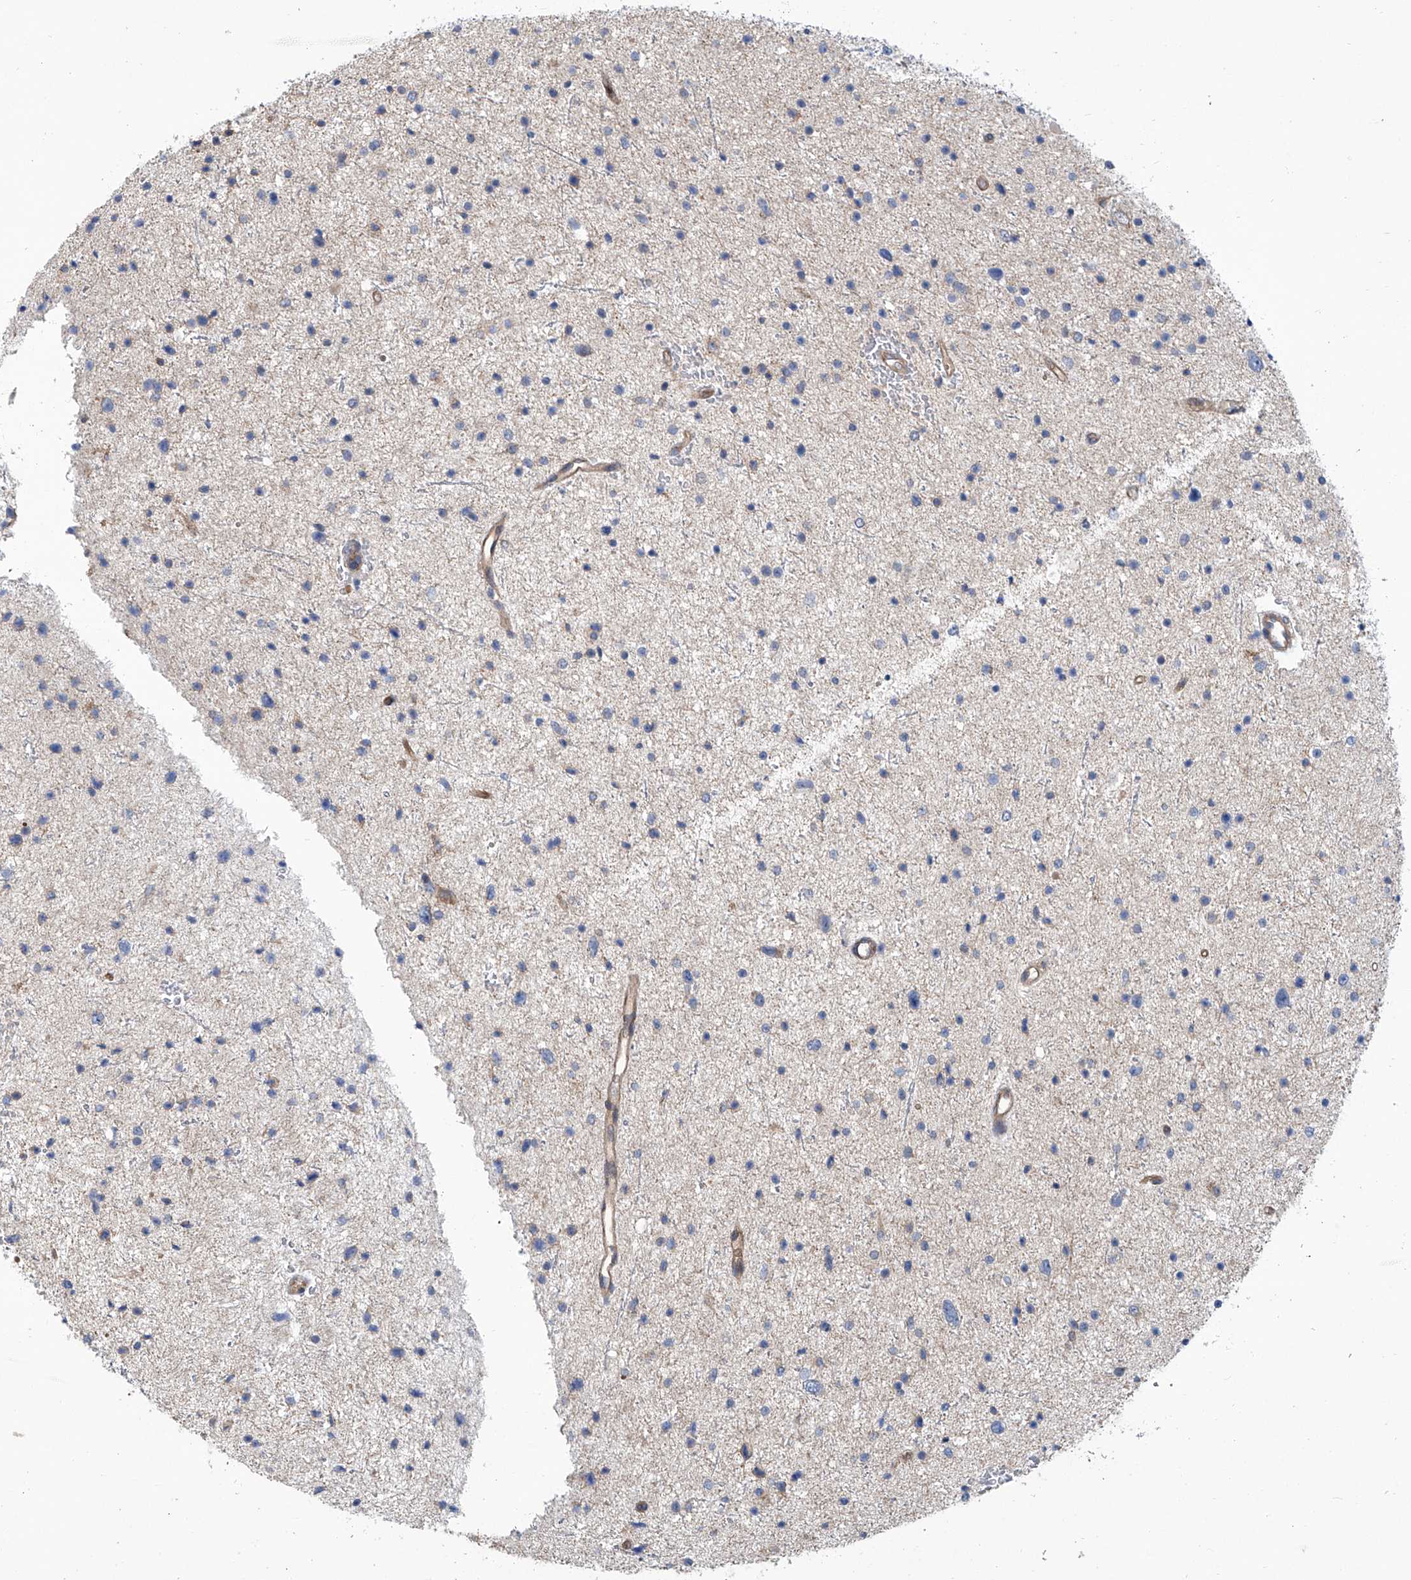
{"staining": {"intensity": "negative", "quantity": "none", "location": "none"}, "tissue": "glioma", "cell_type": "Tumor cells", "image_type": "cancer", "snomed": [{"axis": "morphology", "description": "Glioma, malignant, Low grade"}, {"axis": "topography", "description": "Brain"}], "caption": "Tumor cells show no significant protein expression in glioma.", "gene": "EIF2D", "patient": {"sex": "female", "age": 37}}